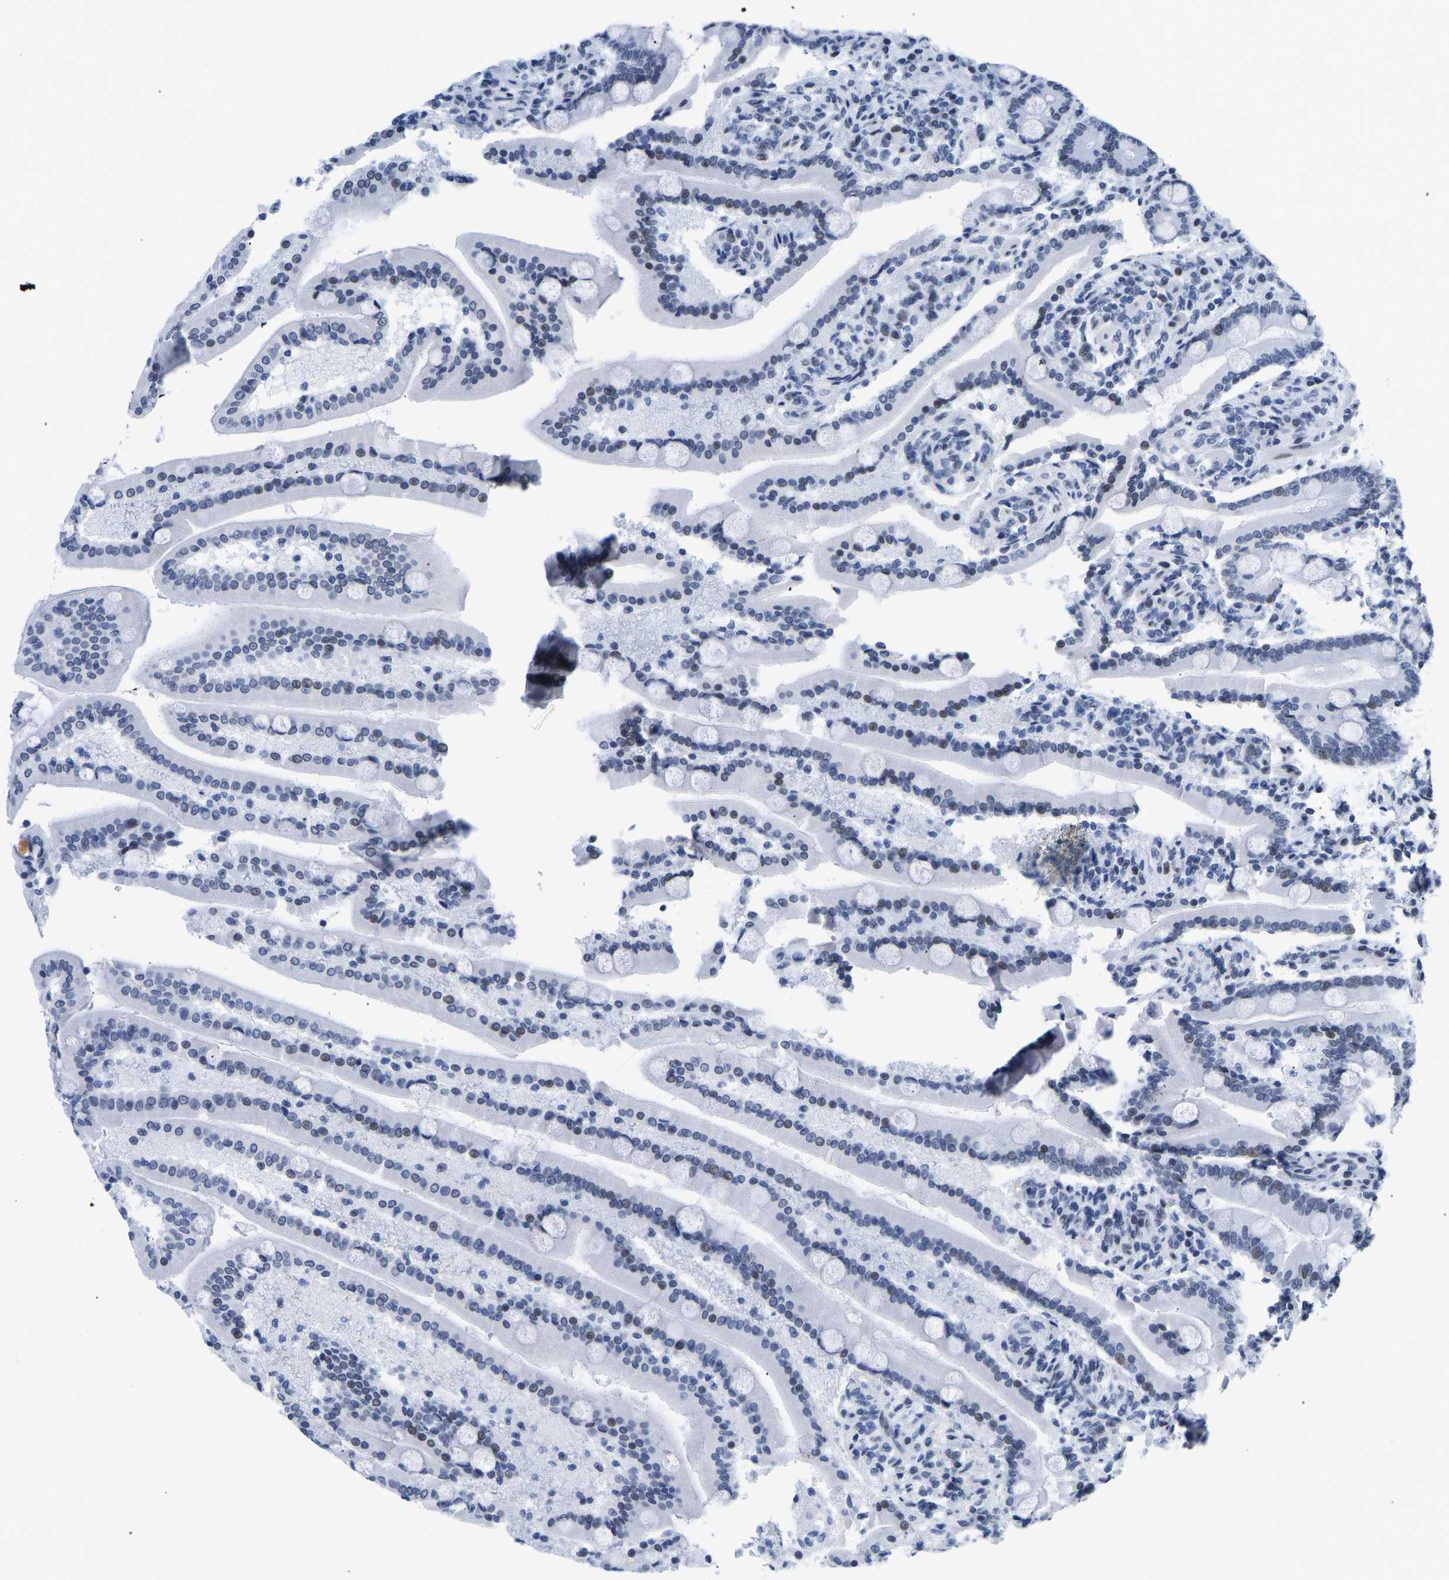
{"staining": {"intensity": "weak", "quantity": "<25%", "location": "nuclear"}, "tissue": "duodenum", "cell_type": "Glandular cells", "image_type": "normal", "snomed": [{"axis": "morphology", "description": "Normal tissue, NOS"}, {"axis": "topography", "description": "Duodenum"}], "caption": "DAB immunohistochemical staining of benign human duodenum demonstrates no significant staining in glandular cells.", "gene": "UPK3A", "patient": {"sex": "male", "age": 54}}